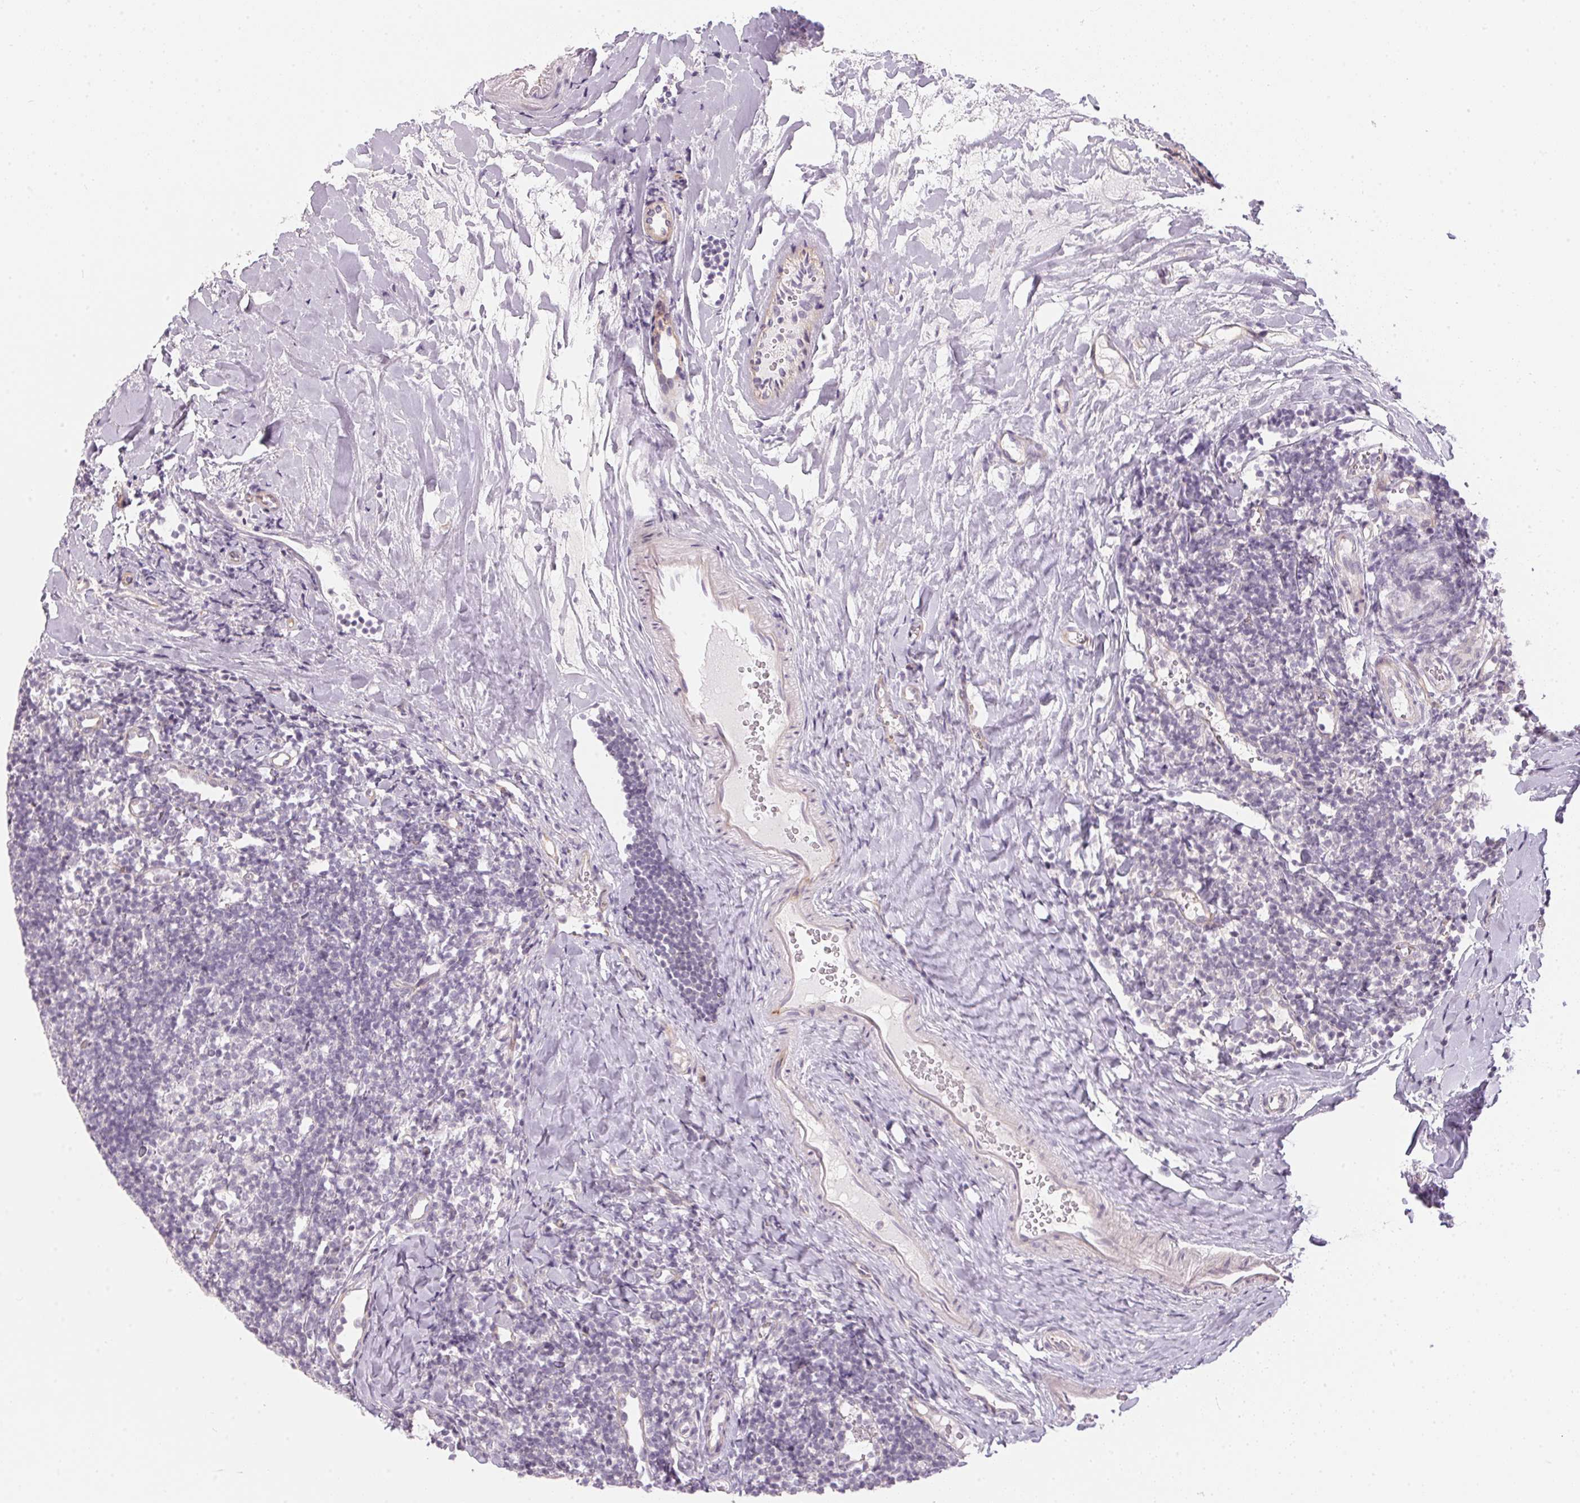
{"staining": {"intensity": "negative", "quantity": "none", "location": "none"}, "tissue": "tonsil", "cell_type": "Germinal center cells", "image_type": "normal", "snomed": [{"axis": "morphology", "description": "Normal tissue, NOS"}, {"axis": "topography", "description": "Tonsil"}], "caption": "The photomicrograph displays no staining of germinal center cells in normal tonsil. (Brightfield microscopy of DAB (3,3'-diaminobenzidine) immunohistochemistry at high magnification).", "gene": "GDAP1L1", "patient": {"sex": "female", "age": 10}}